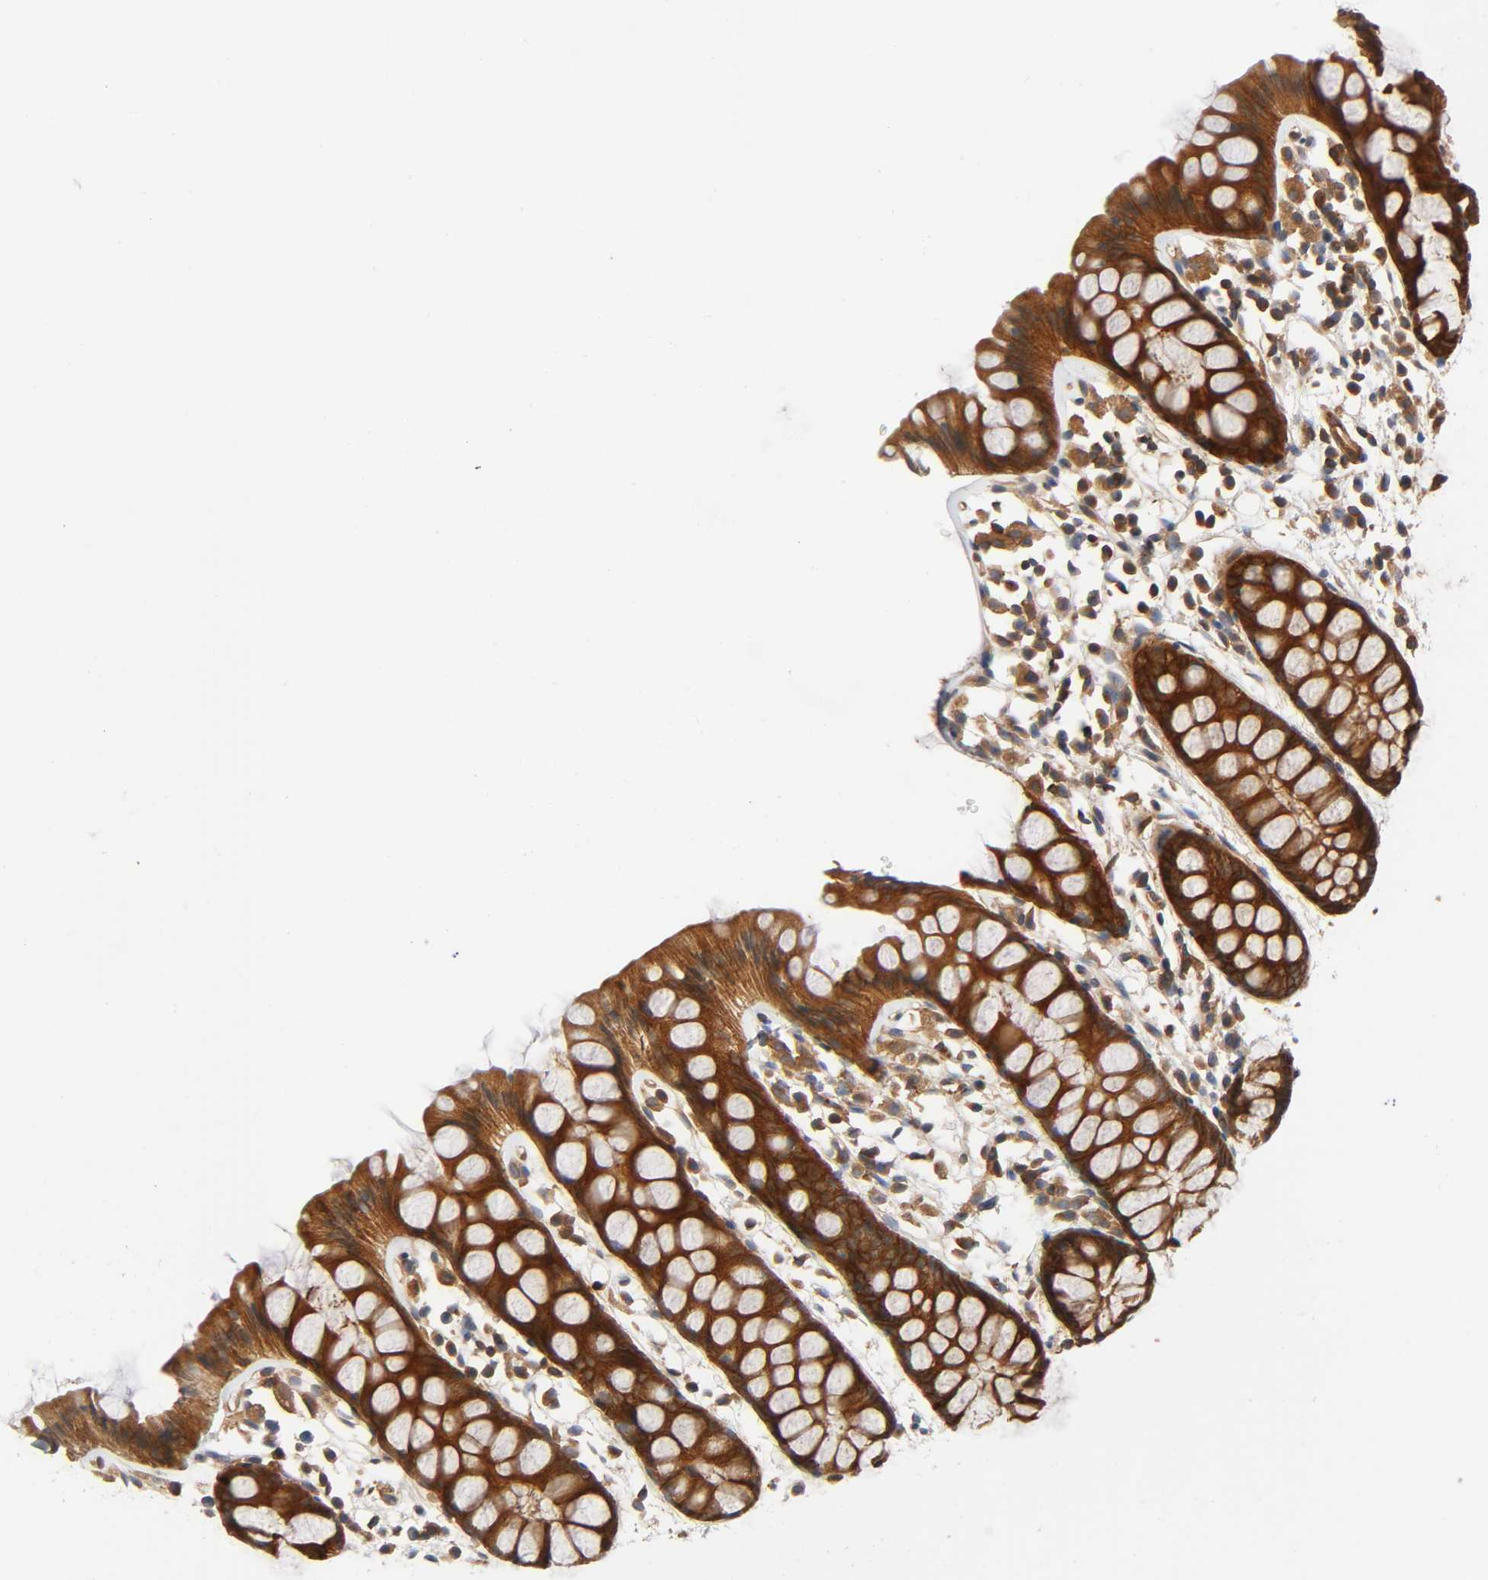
{"staining": {"intensity": "strong", "quantity": "25%-75%", "location": "cytoplasmic/membranous"}, "tissue": "rectum", "cell_type": "Glandular cells", "image_type": "normal", "snomed": [{"axis": "morphology", "description": "Normal tissue, NOS"}, {"axis": "topography", "description": "Rectum"}], "caption": "An immunohistochemistry (IHC) histopathology image of unremarkable tissue is shown. Protein staining in brown shows strong cytoplasmic/membranous positivity in rectum within glandular cells. (brown staining indicates protein expression, while blue staining denotes nuclei).", "gene": "PRKAB1", "patient": {"sex": "female", "age": 66}}